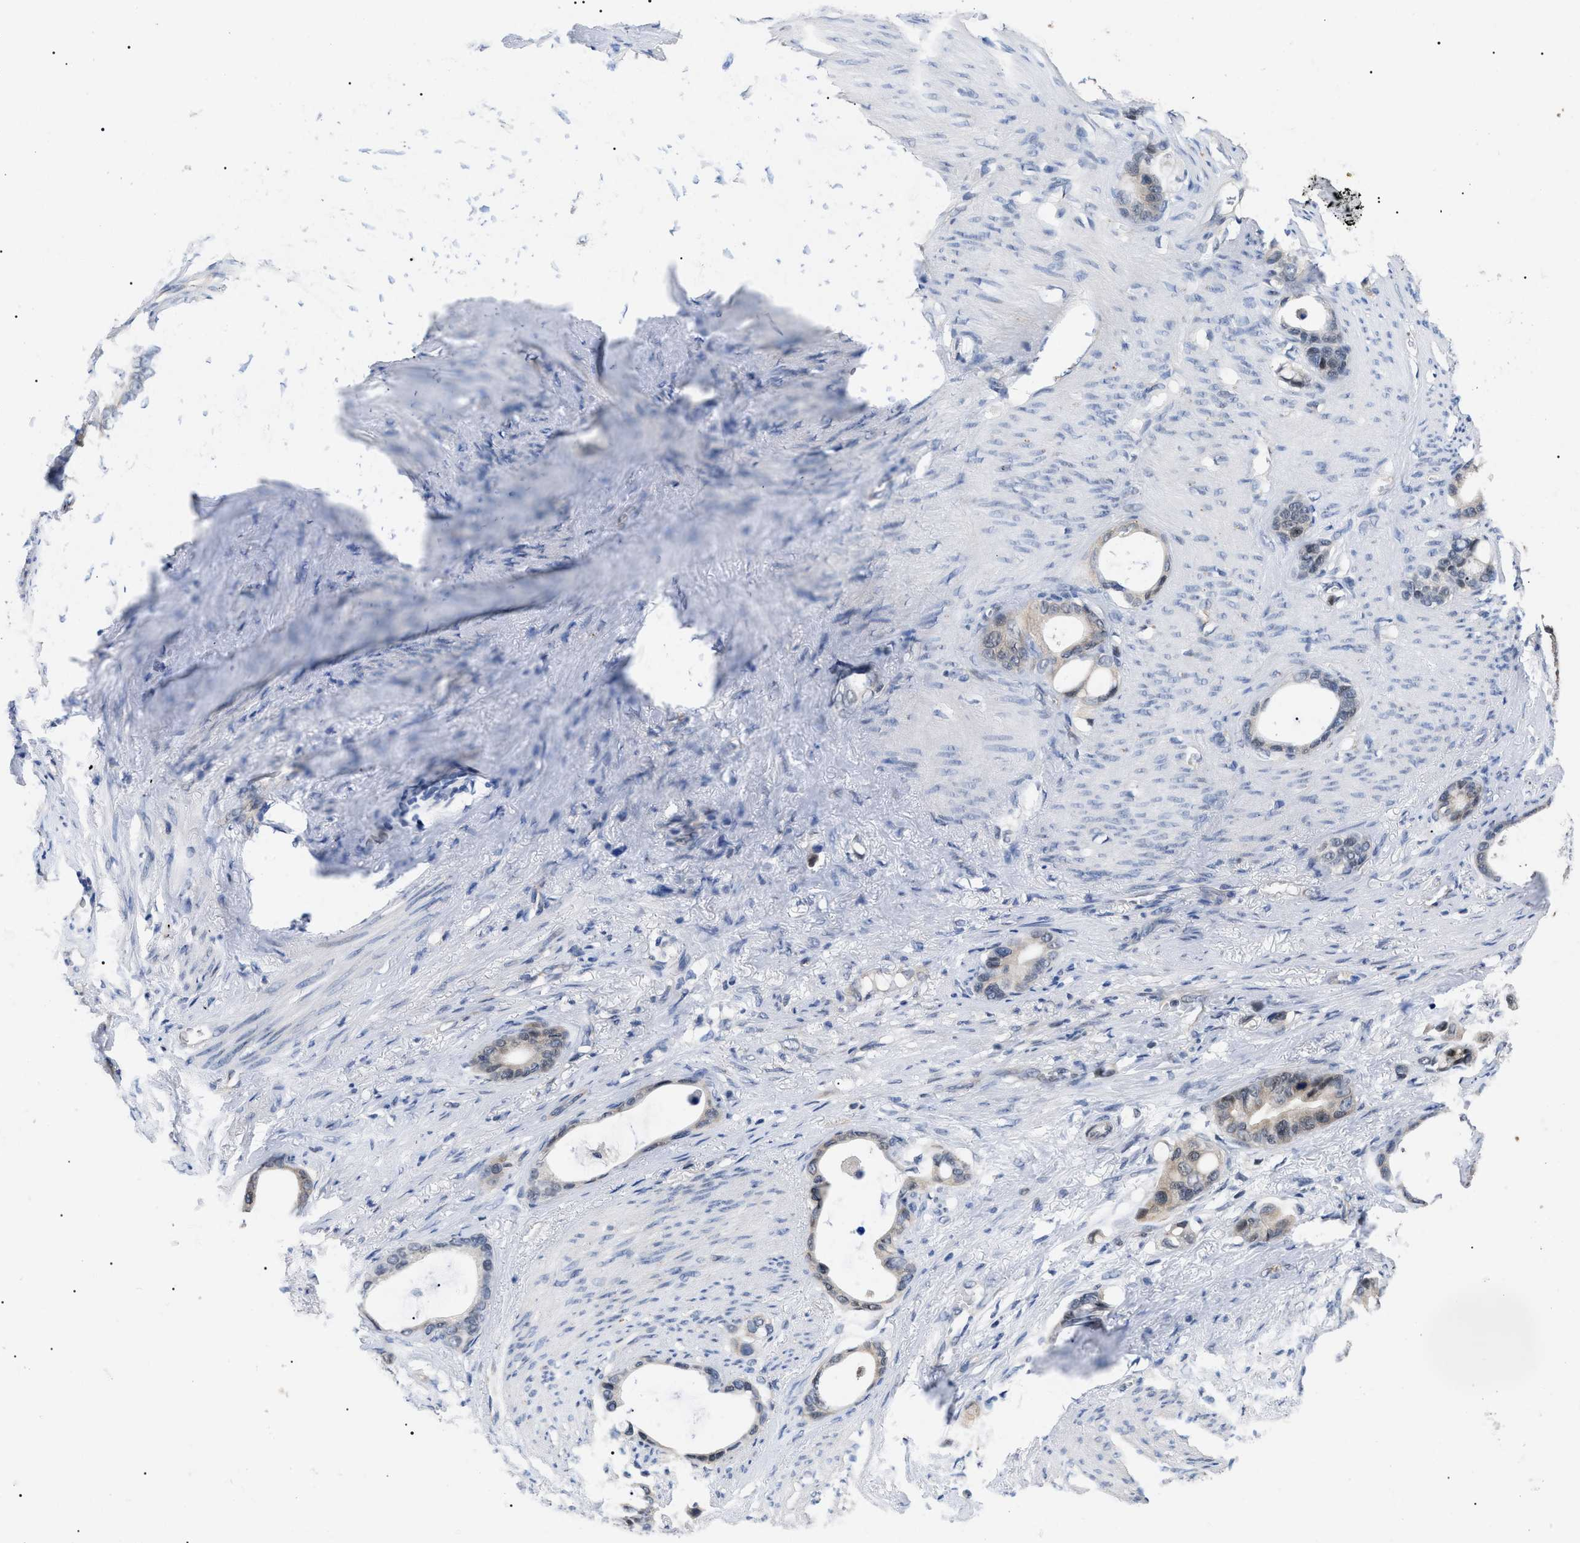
{"staining": {"intensity": "weak", "quantity": "25%-75%", "location": "cytoplasmic/membranous,nuclear"}, "tissue": "stomach cancer", "cell_type": "Tumor cells", "image_type": "cancer", "snomed": [{"axis": "morphology", "description": "Adenocarcinoma, NOS"}, {"axis": "topography", "description": "Stomach"}], "caption": "Immunohistochemistry of stomach adenocarcinoma shows low levels of weak cytoplasmic/membranous and nuclear positivity in approximately 25%-75% of tumor cells.", "gene": "GARRE1", "patient": {"sex": "female", "age": 75}}